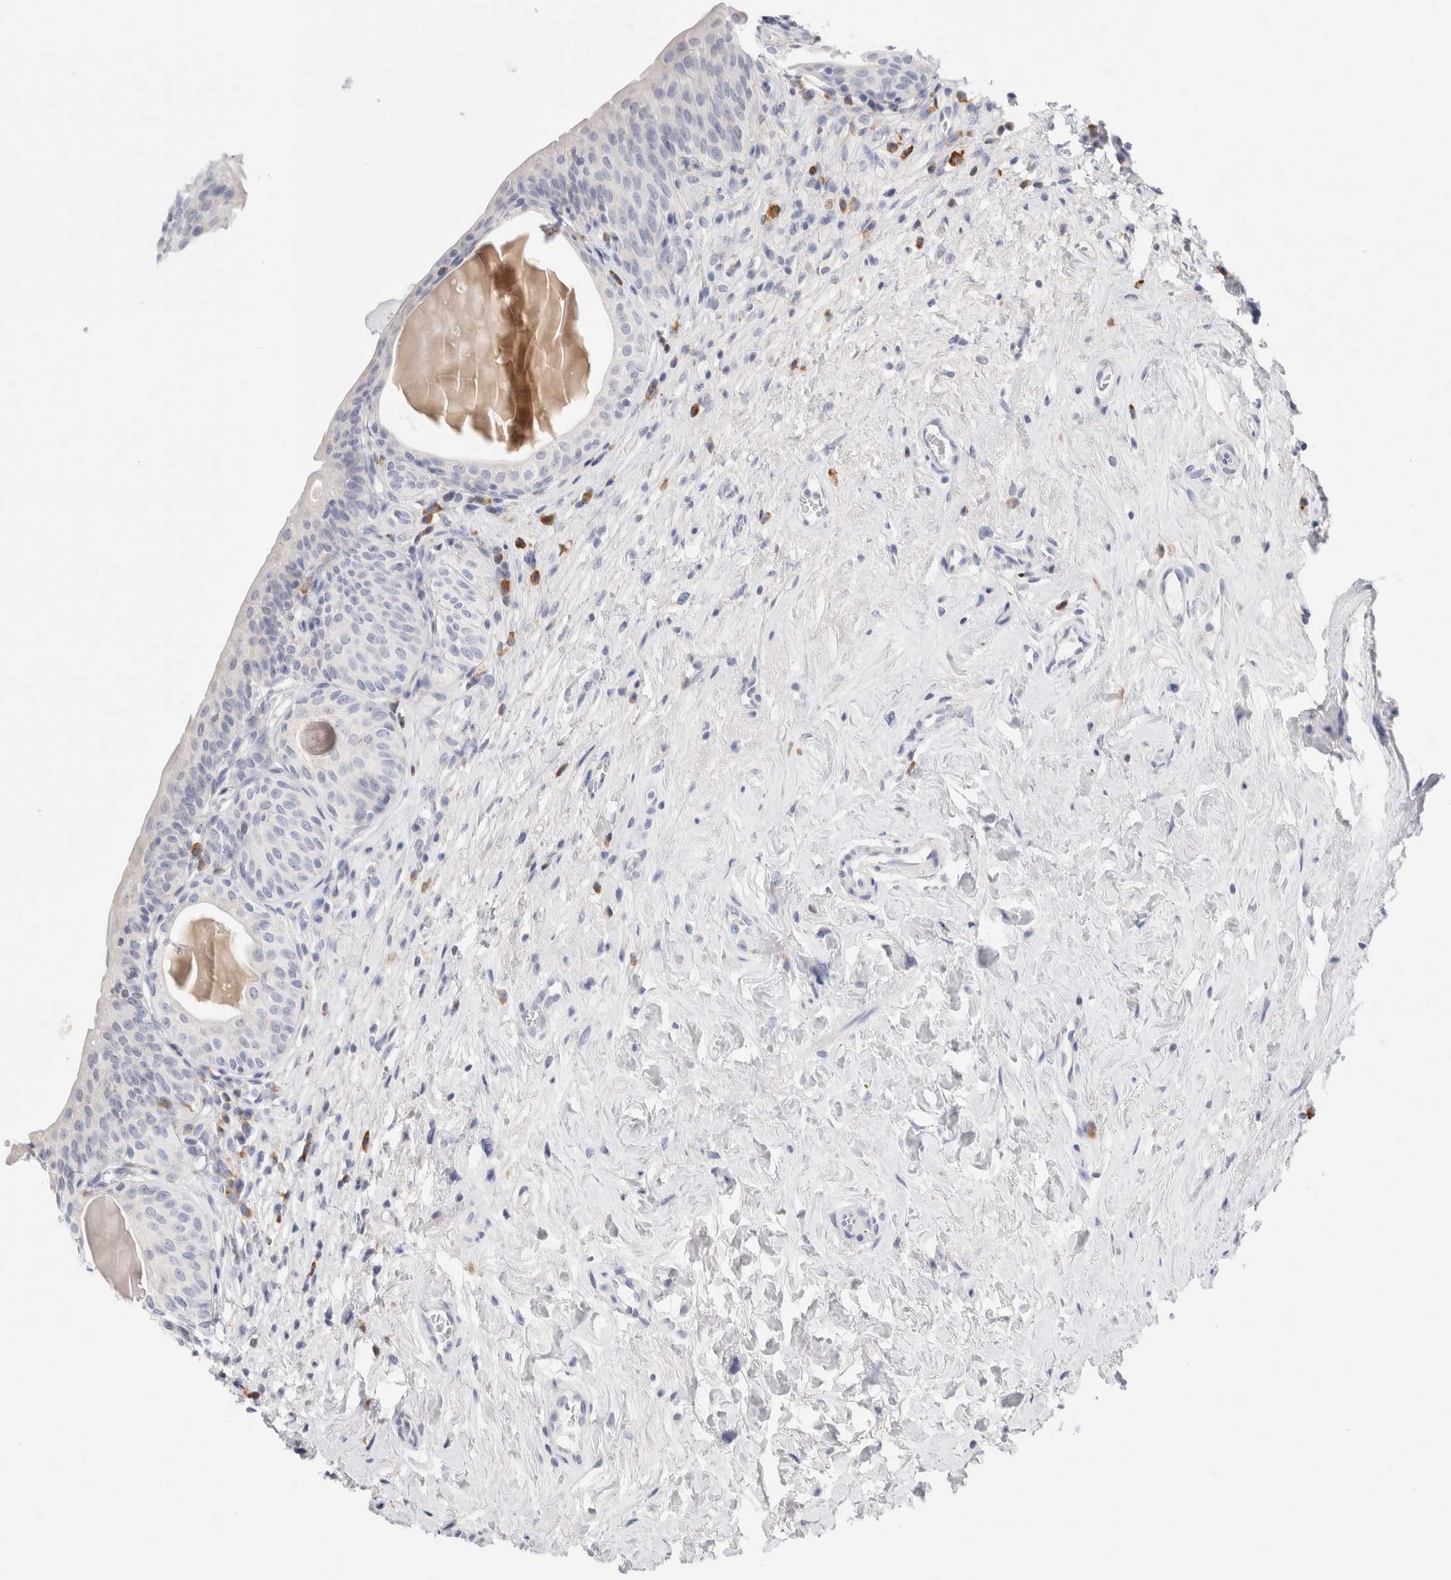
{"staining": {"intensity": "negative", "quantity": "none", "location": "none"}, "tissue": "urinary bladder", "cell_type": "Urothelial cells", "image_type": "normal", "snomed": [{"axis": "morphology", "description": "Normal tissue, NOS"}, {"axis": "topography", "description": "Urinary bladder"}], "caption": "This is an immunohistochemistry photomicrograph of normal urinary bladder. There is no positivity in urothelial cells.", "gene": "CSK", "patient": {"sex": "male", "age": 83}}